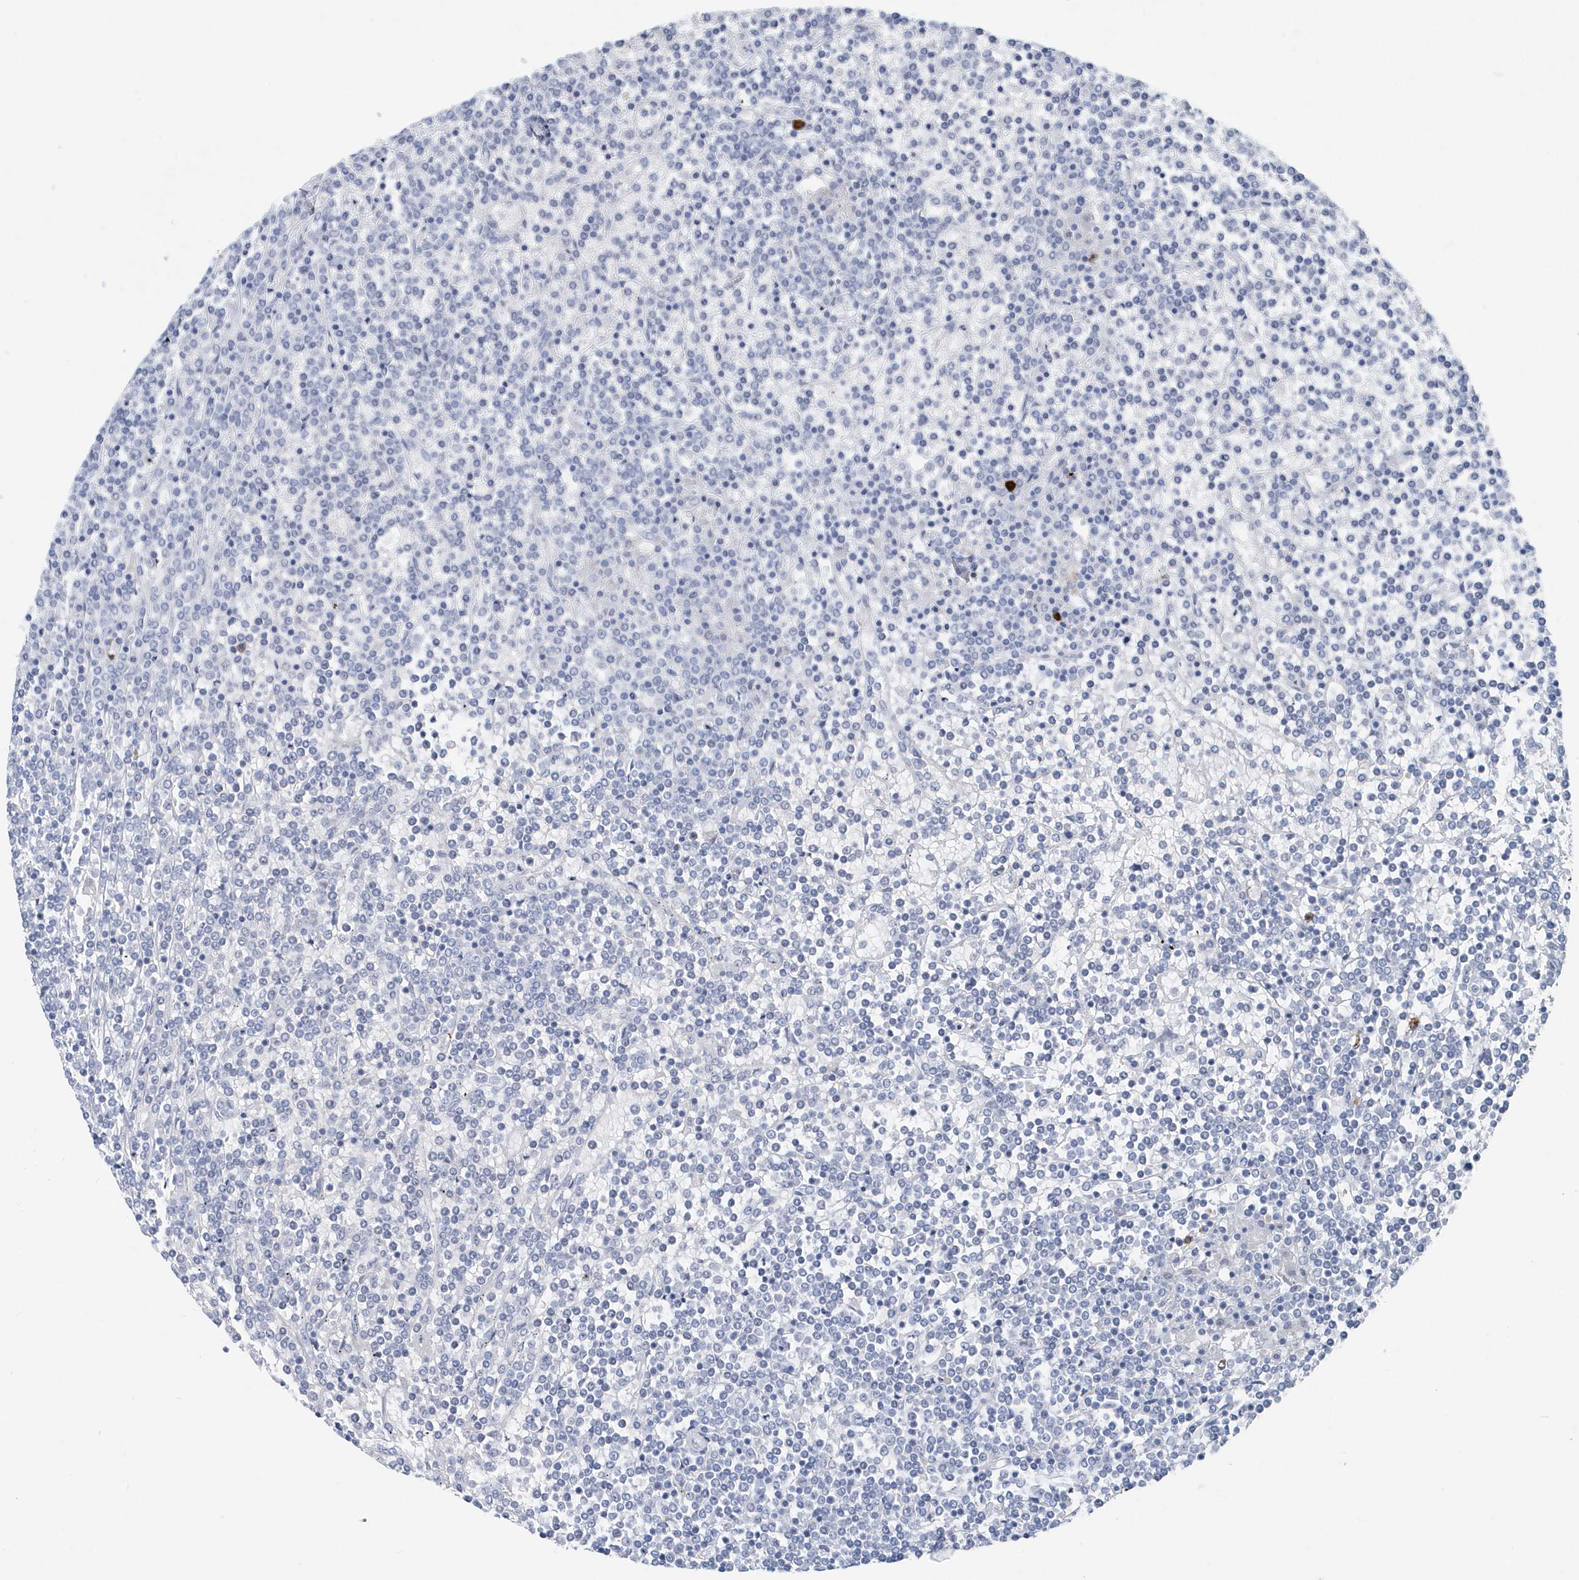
{"staining": {"intensity": "negative", "quantity": "none", "location": "none"}, "tissue": "lymphoma", "cell_type": "Tumor cells", "image_type": "cancer", "snomed": [{"axis": "morphology", "description": "Malignant lymphoma, non-Hodgkin's type, Low grade"}, {"axis": "topography", "description": "Spleen"}], "caption": "IHC image of human lymphoma stained for a protein (brown), which demonstrates no positivity in tumor cells.", "gene": "JCHAIN", "patient": {"sex": "female", "age": 19}}